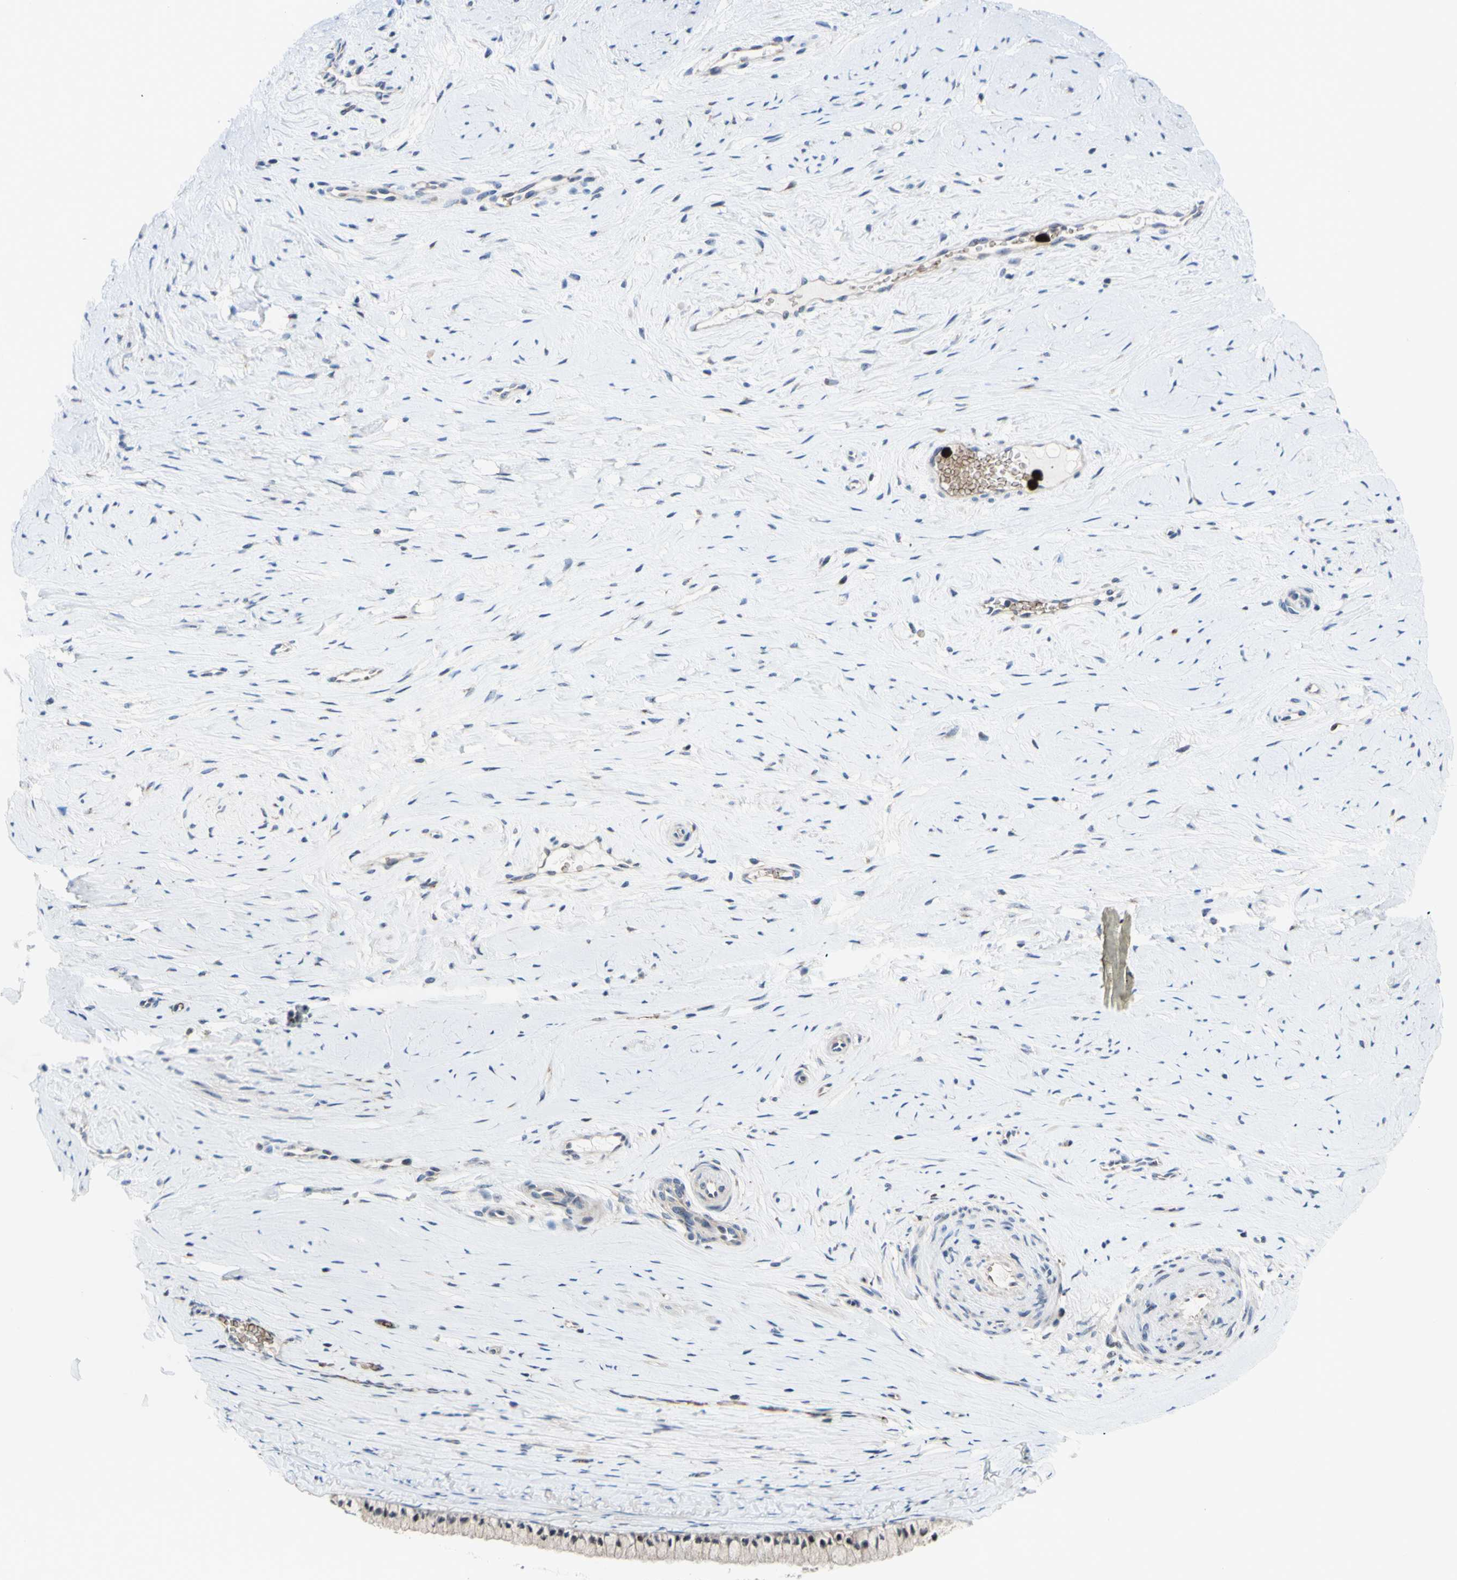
{"staining": {"intensity": "moderate", "quantity": "25%-75%", "location": "cytoplasmic/membranous,nuclear"}, "tissue": "cervix", "cell_type": "Glandular cells", "image_type": "normal", "snomed": [{"axis": "morphology", "description": "Normal tissue, NOS"}, {"axis": "topography", "description": "Cervix"}], "caption": "The immunohistochemical stain shows moderate cytoplasmic/membranous,nuclear staining in glandular cells of unremarkable cervix. Using DAB (brown) and hematoxylin (blue) stains, captured at high magnification using brightfield microscopy.", "gene": "USP9X", "patient": {"sex": "female", "age": 39}}